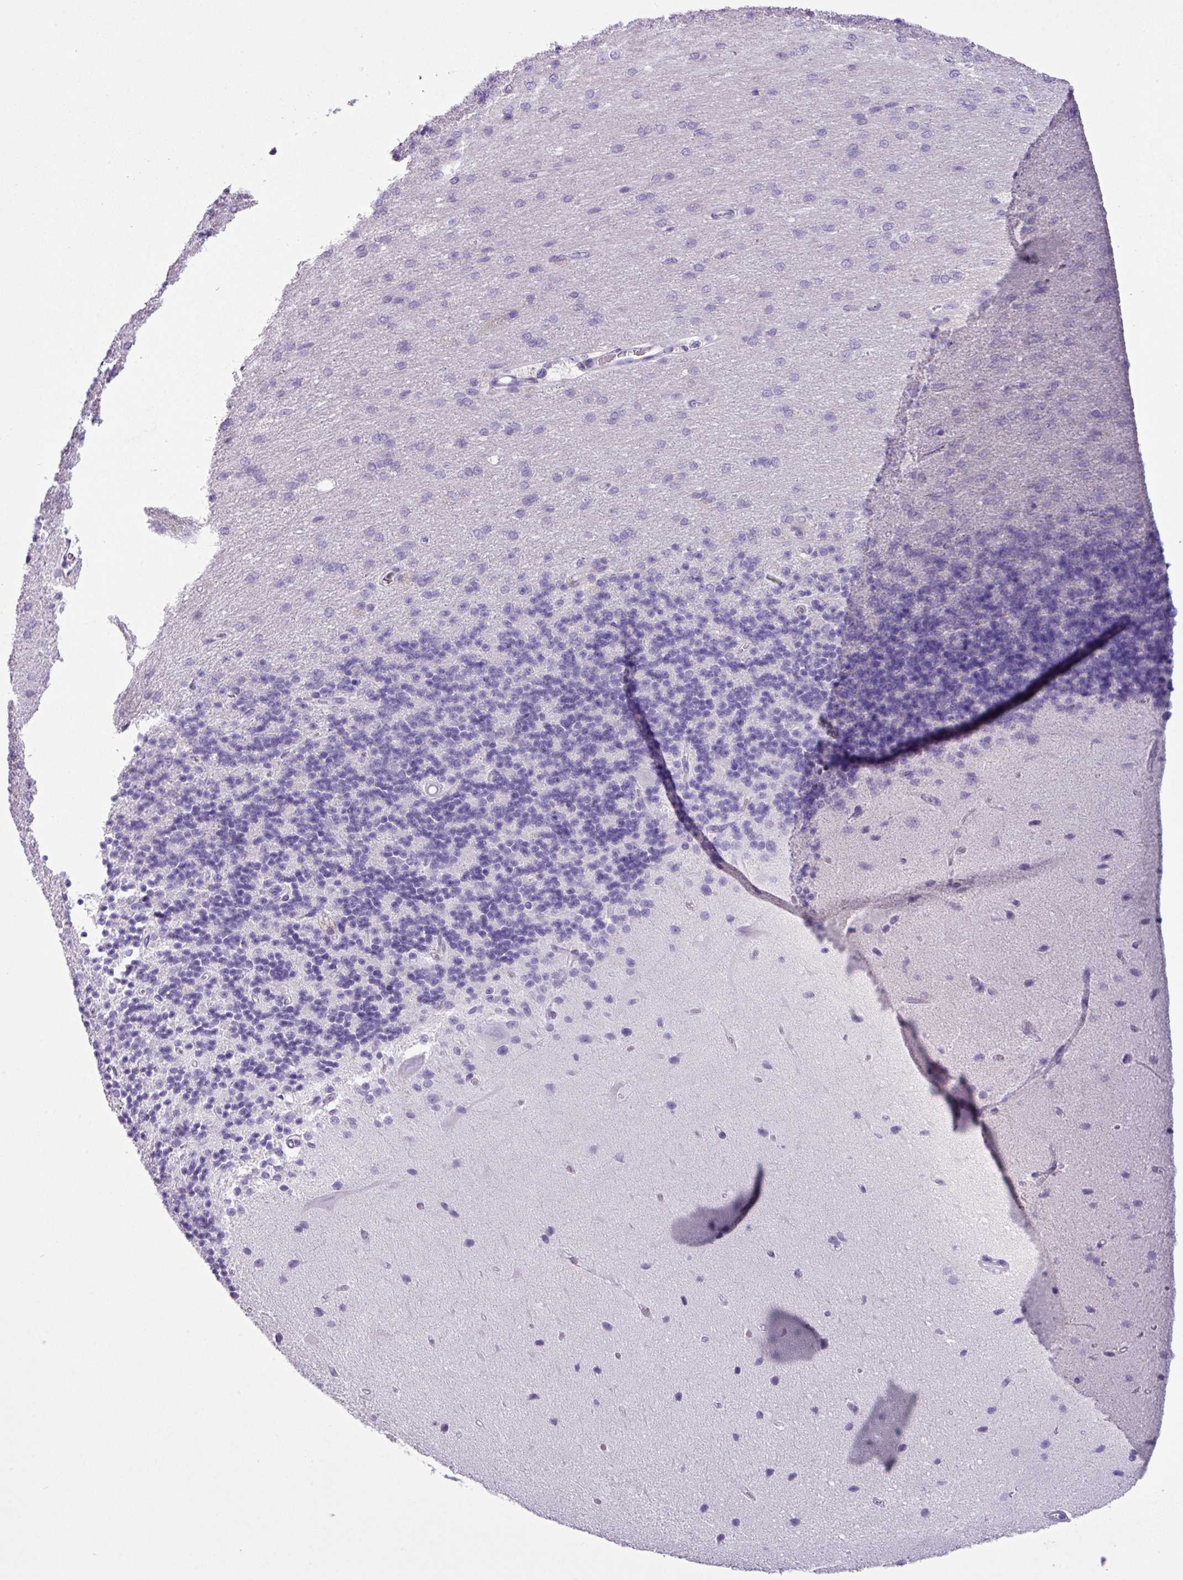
{"staining": {"intensity": "negative", "quantity": "none", "location": "none"}, "tissue": "cerebellum", "cell_type": "Cells in granular layer", "image_type": "normal", "snomed": [{"axis": "morphology", "description": "Normal tissue, NOS"}, {"axis": "topography", "description": "Cerebellum"}], "caption": "An image of cerebellum stained for a protein displays no brown staining in cells in granular layer.", "gene": "CYSTM1", "patient": {"sex": "female", "age": 29}}